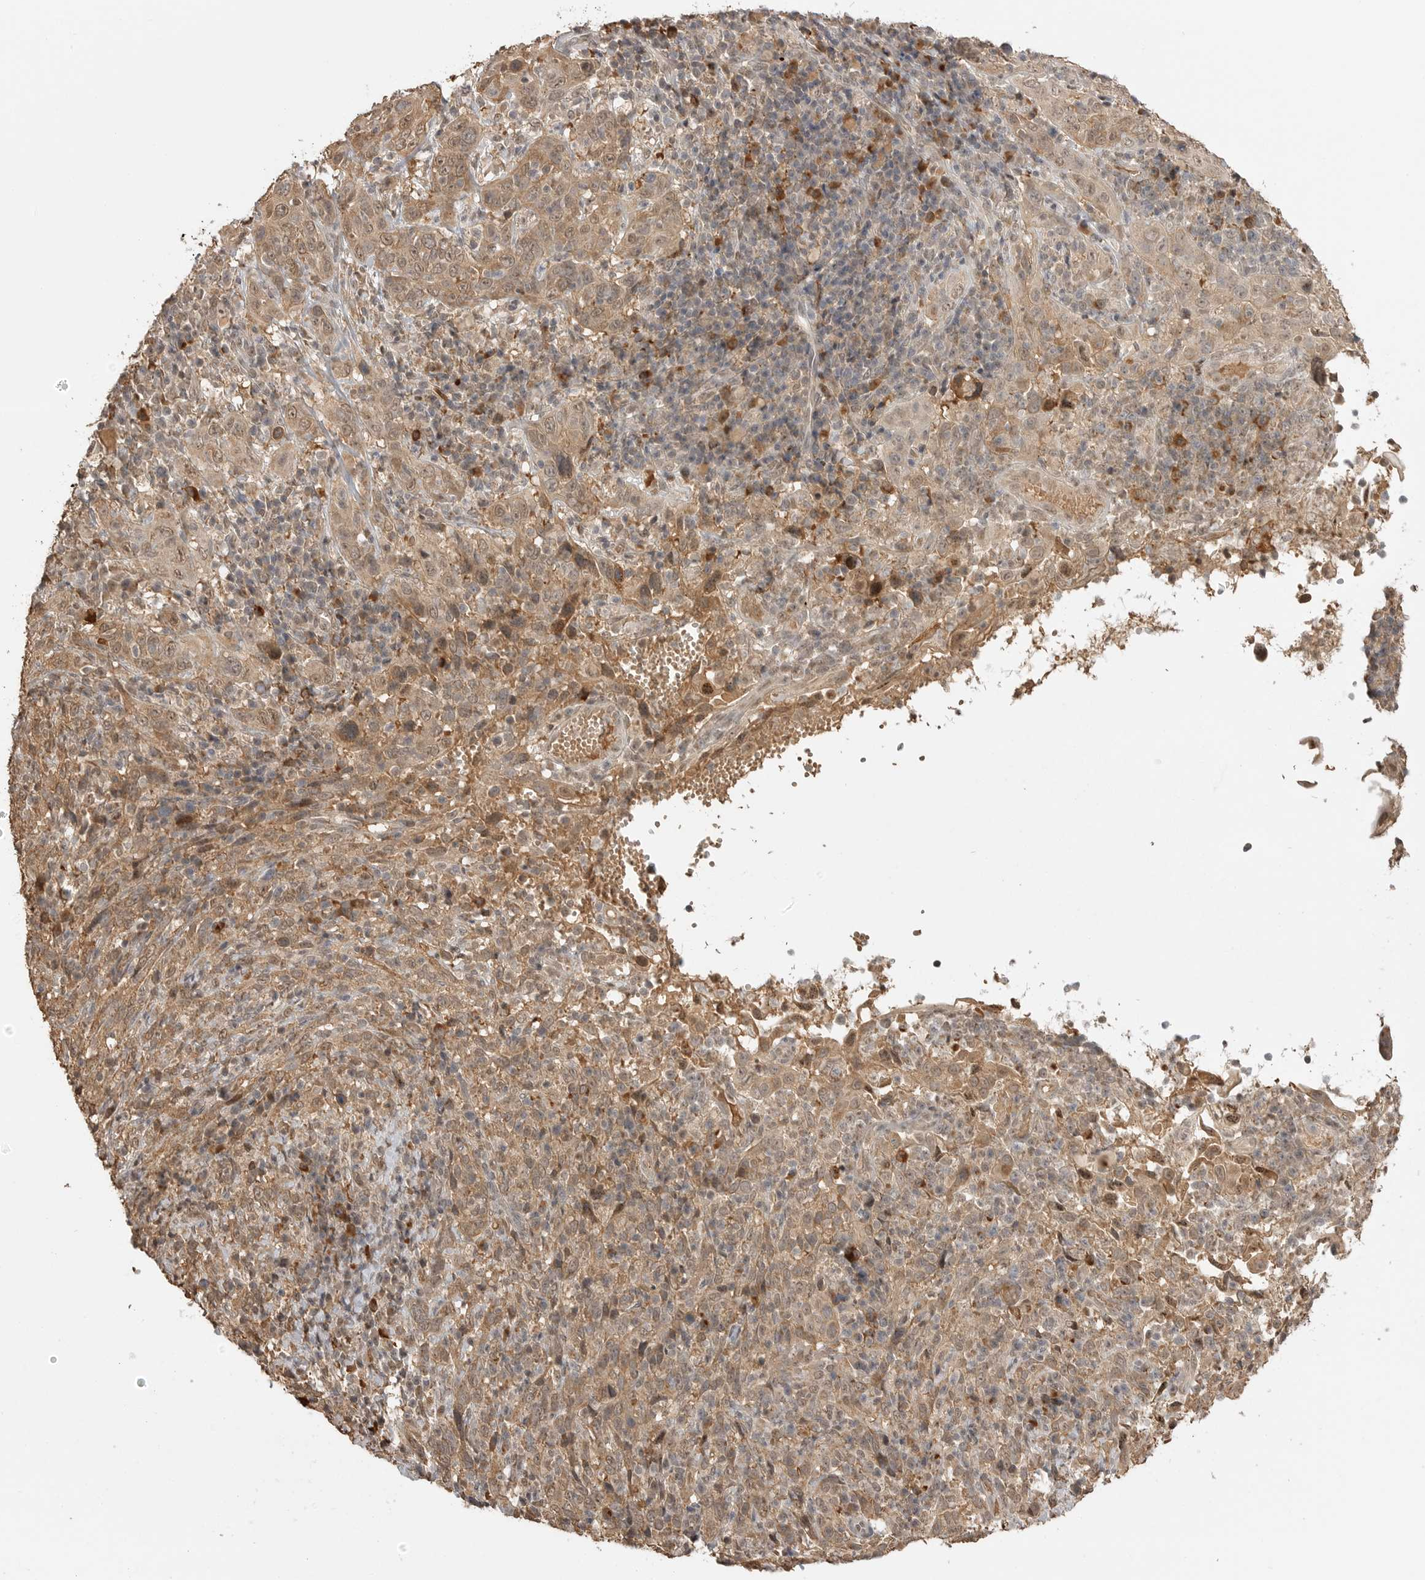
{"staining": {"intensity": "moderate", "quantity": ">75%", "location": "cytoplasmic/membranous"}, "tissue": "cervical cancer", "cell_type": "Tumor cells", "image_type": "cancer", "snomed": [{"axis": "morphology", "description": "Squamous cell carcinoma, NOS"}, {"axis": "topography", "description": "Cervix"}], "caption": "IHC of cervical cancer (squamous cell carcinoma) exhibits medium levels of moderate cytoplasmic/membranous staining in about >75% of tumor cells. (Stains: DAB in brown, nuclei in blue, Microscopy: brightfield microscopy at high magnification).", "gene": "ASPSCR1", "patient": {"sex": "female", "age": 46}}